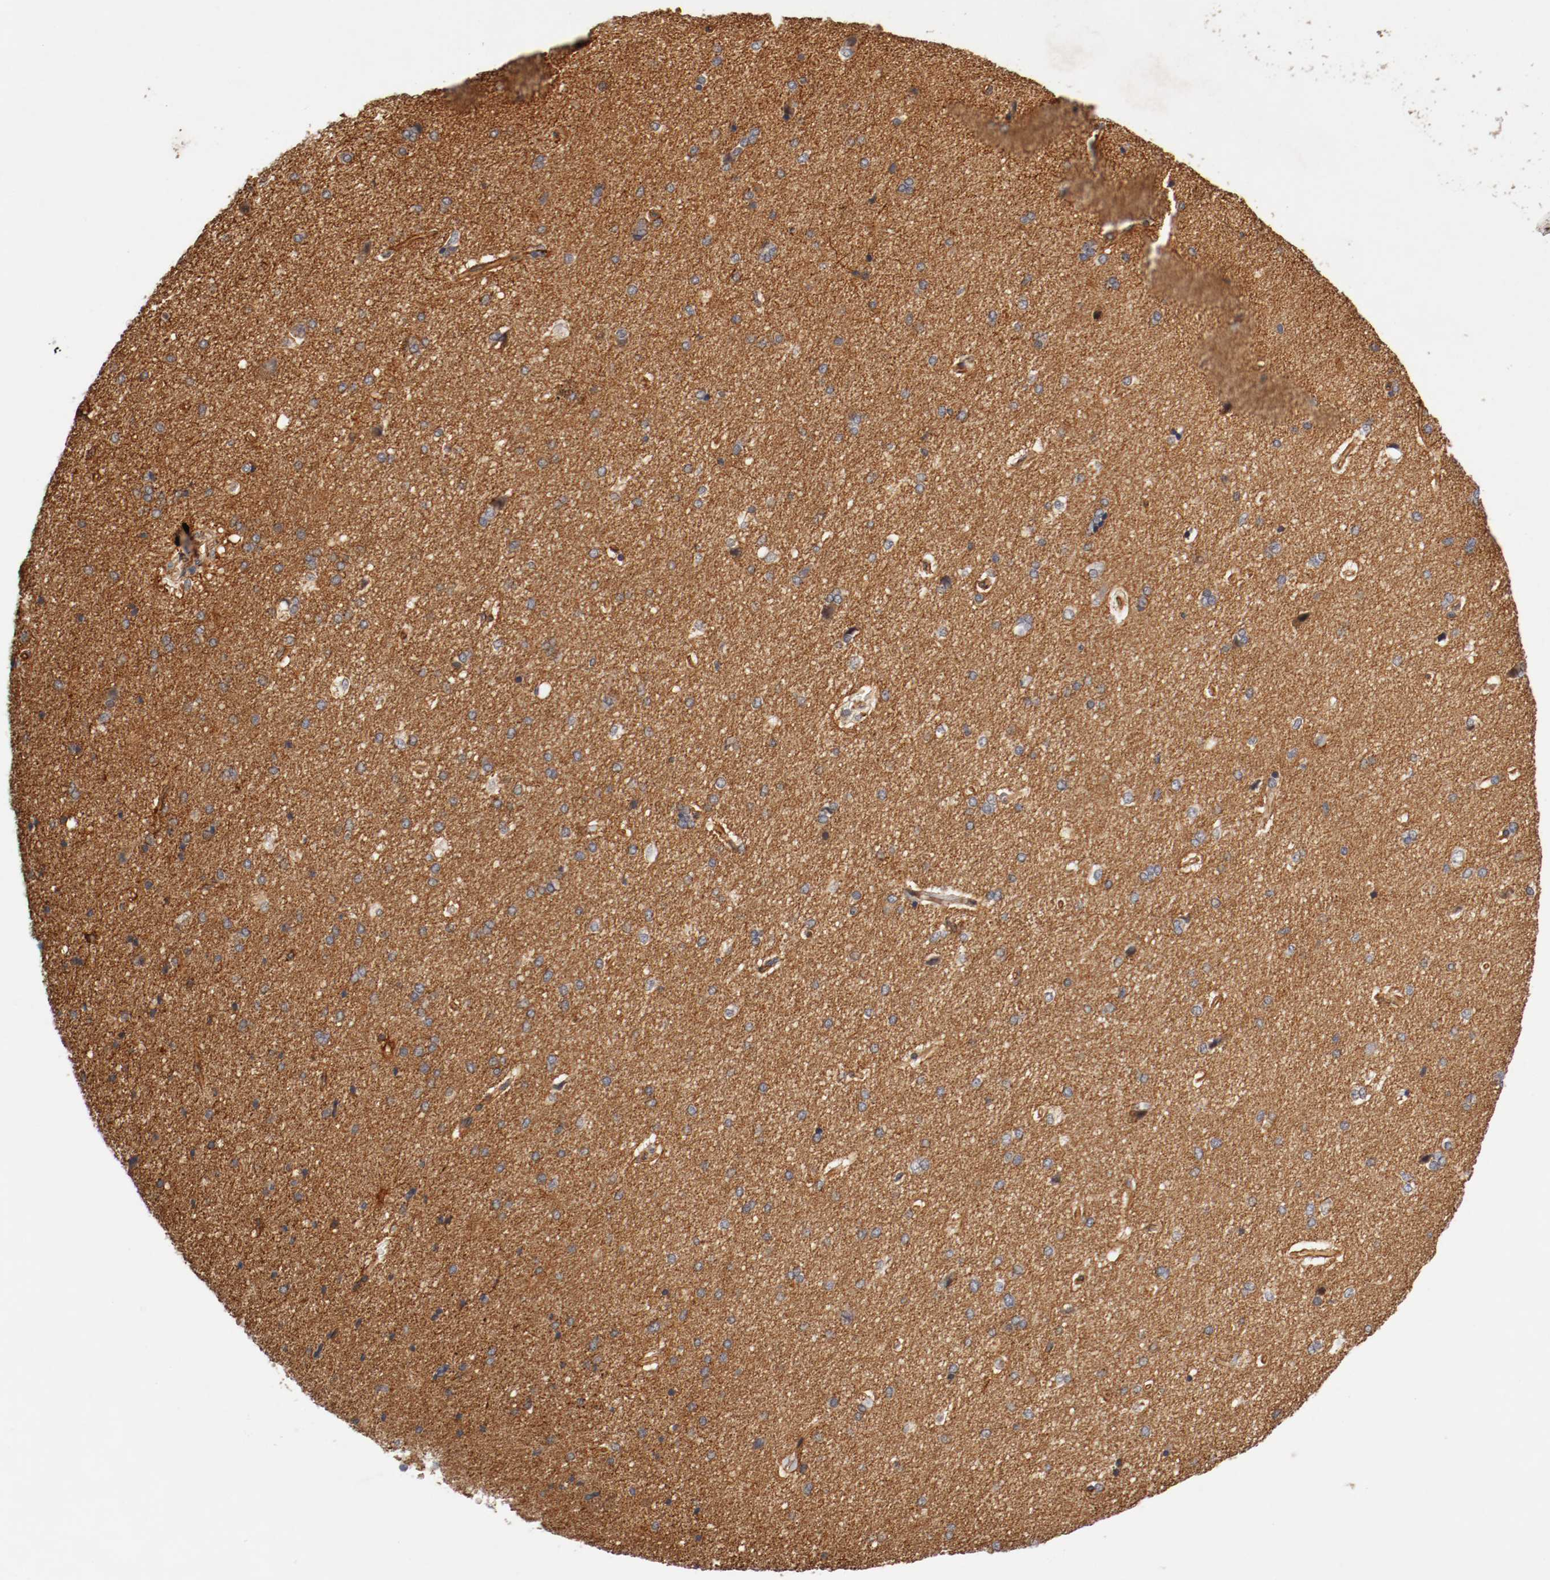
{"staining": {"intensity": "moderate", "quantity": ">75%", "location": "cytoplasmic/membranous"}, "tissue": "cerebral cortex", "cell_type": "Endothelial cells", "image_type": "normal", "snomed": [{"axis": "morphology", "description": "Normal tissue, NOS"}, {"axis": "topography", "description": "Cerebral cortex"}], "caption": "Immunohistochemistry (IHC) (DAB (3,3'-diaminobenzidine)) staining of normal human cerebral cortex demonstrates moderate cytoplasmic/membranous protein expression in about >75% of endothelial cells.", "gene": "TYK2", "patient": {"sex": "male", "age": 62}}